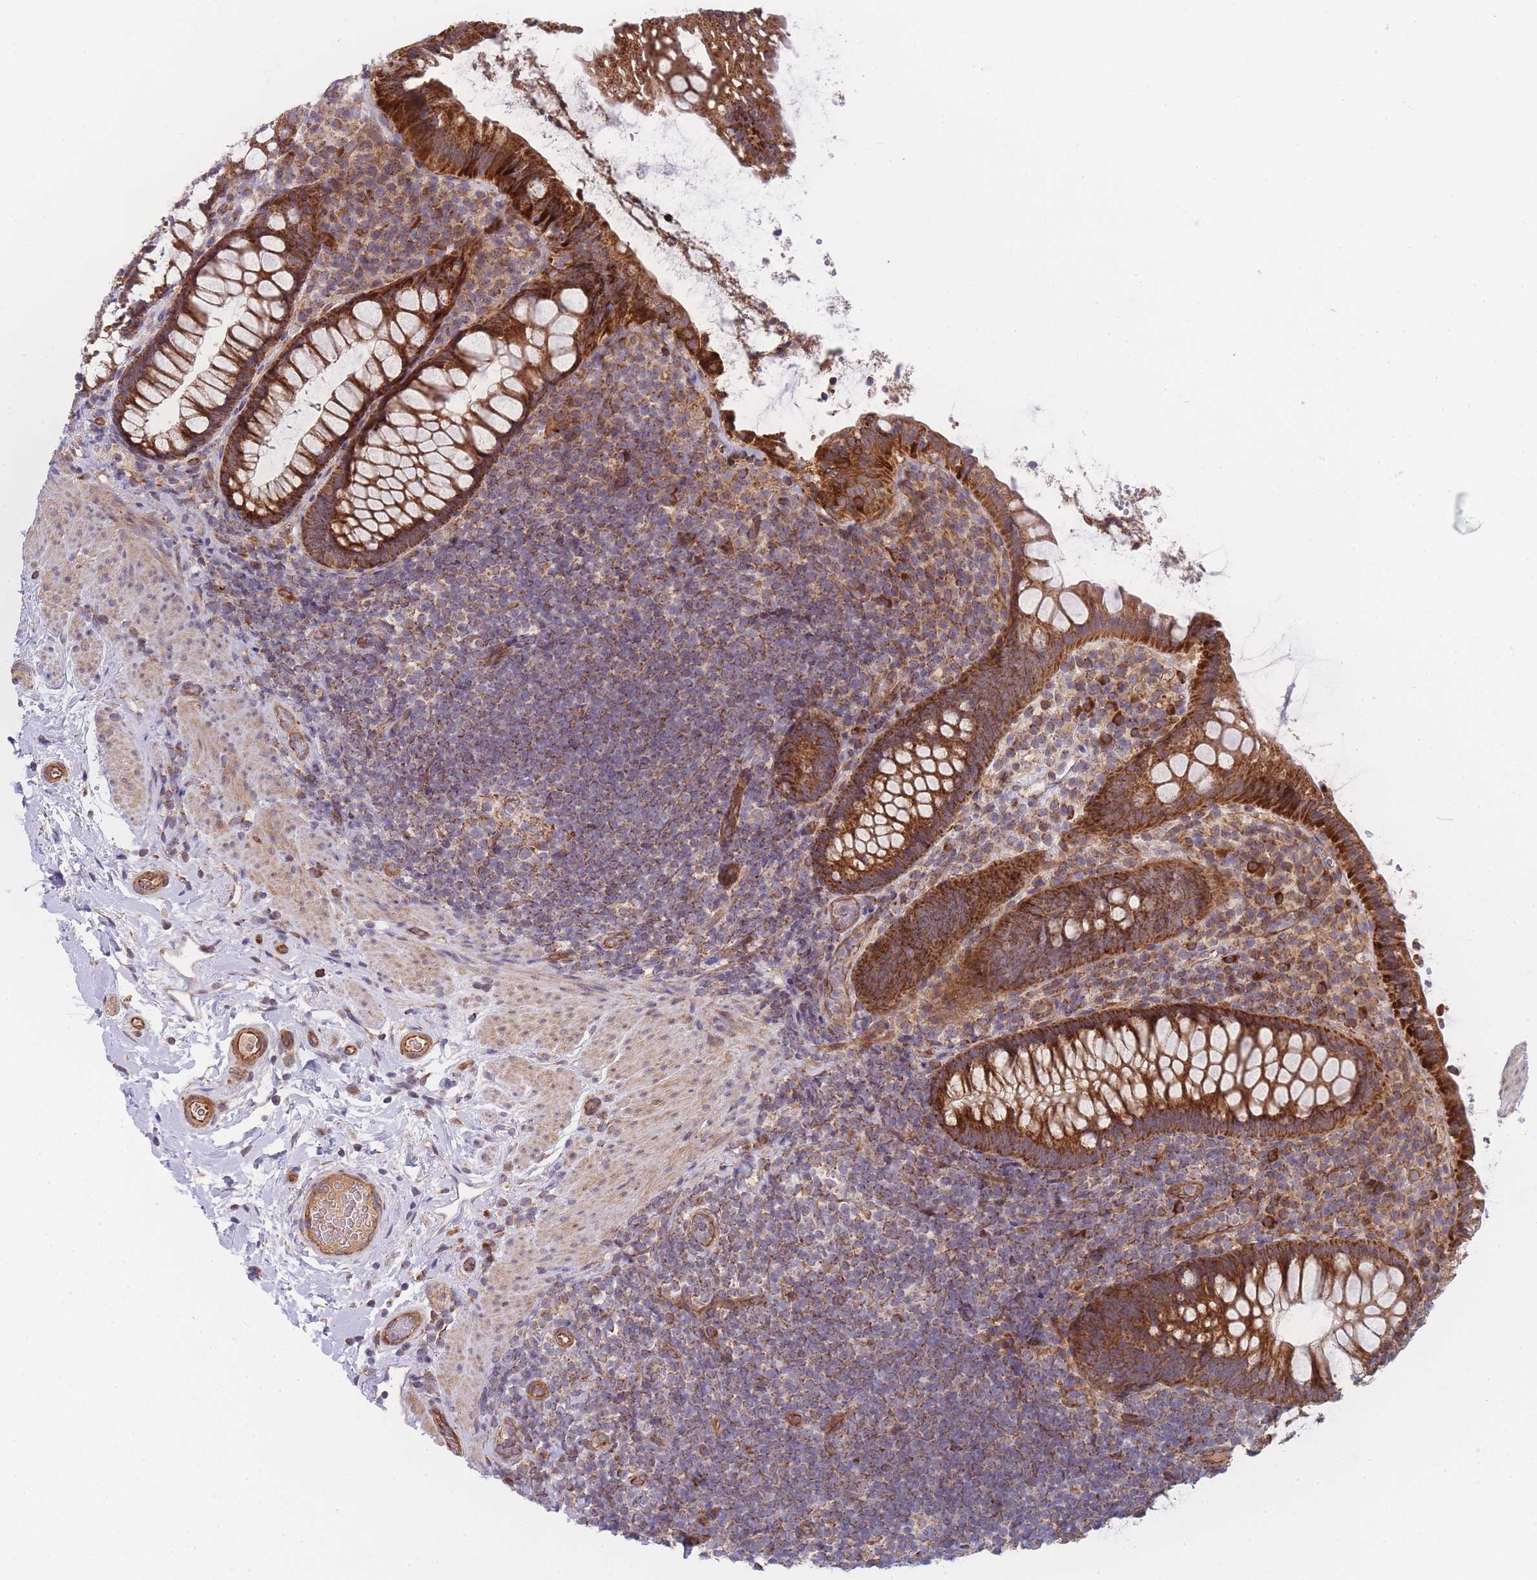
{"staining": {"intensity": "strong", "quantity": ">75%", "location": "cytoplasmic/membranous"}, "tissue": "rectum", "cell_type": "Glandular cells", "image_type": "normal", "snomed": [{"axis": "morphology", "description": "Normal tissue, NOS"}, {"axis": "topography", "description": "Rectum"}, {"axis": "topography", "description": "Peripheral nerve tissue"}], "caption": "Protein expression analysis of benign human rectum reveals strong cytoplasmic/membranous positivity in approximately >75% of glandular cells. The staining was performed using DAB, with brown indicating positive protein expression. Nuclei are stained blue with hematoxylin.", "gene": "MTRES1", "patient": {"sex": "female", "age": 69}}